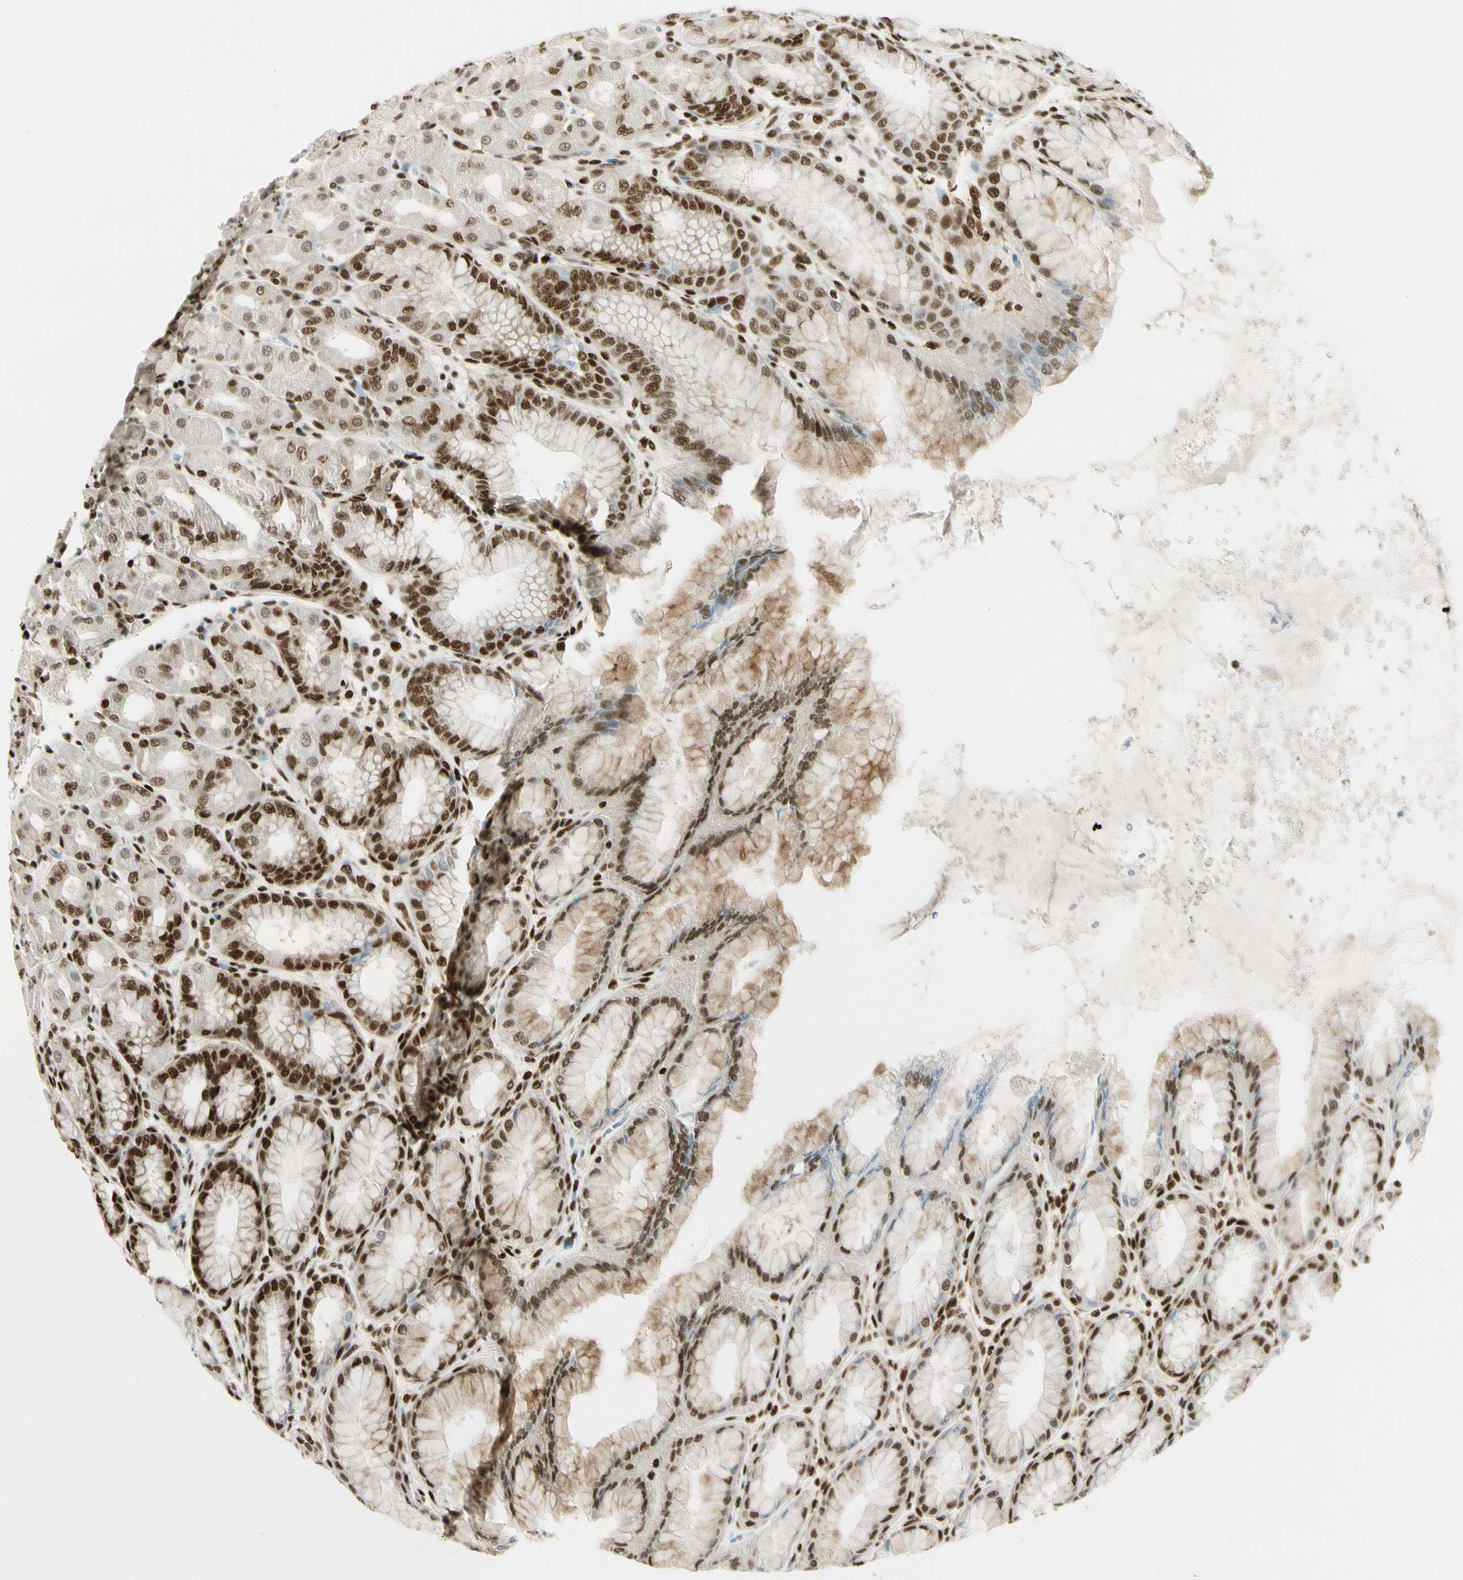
{"staining": {"intensity": "strong", "quantity": ">75%", "location": "nuclear"}, "tissue": "stomach", "cell_type": "Glandular cells", "image_type": "normal", "snomed": [{"axis": "morphology", "description": "Normal tissue, NOS"}, {"axis": "topography", "description": "Stomach, upper"}], "caption": "Immunohistochemistry (IHC) of benign human stomach shows high levels of strong nuclear staining in about >75% of glandular cells. (DAB (3,3'-diaminobenzidine) IHC with brightfield microscopy, high magnification).", "gene": "FUS", "patient": {"sex": "female", "age": 56}}